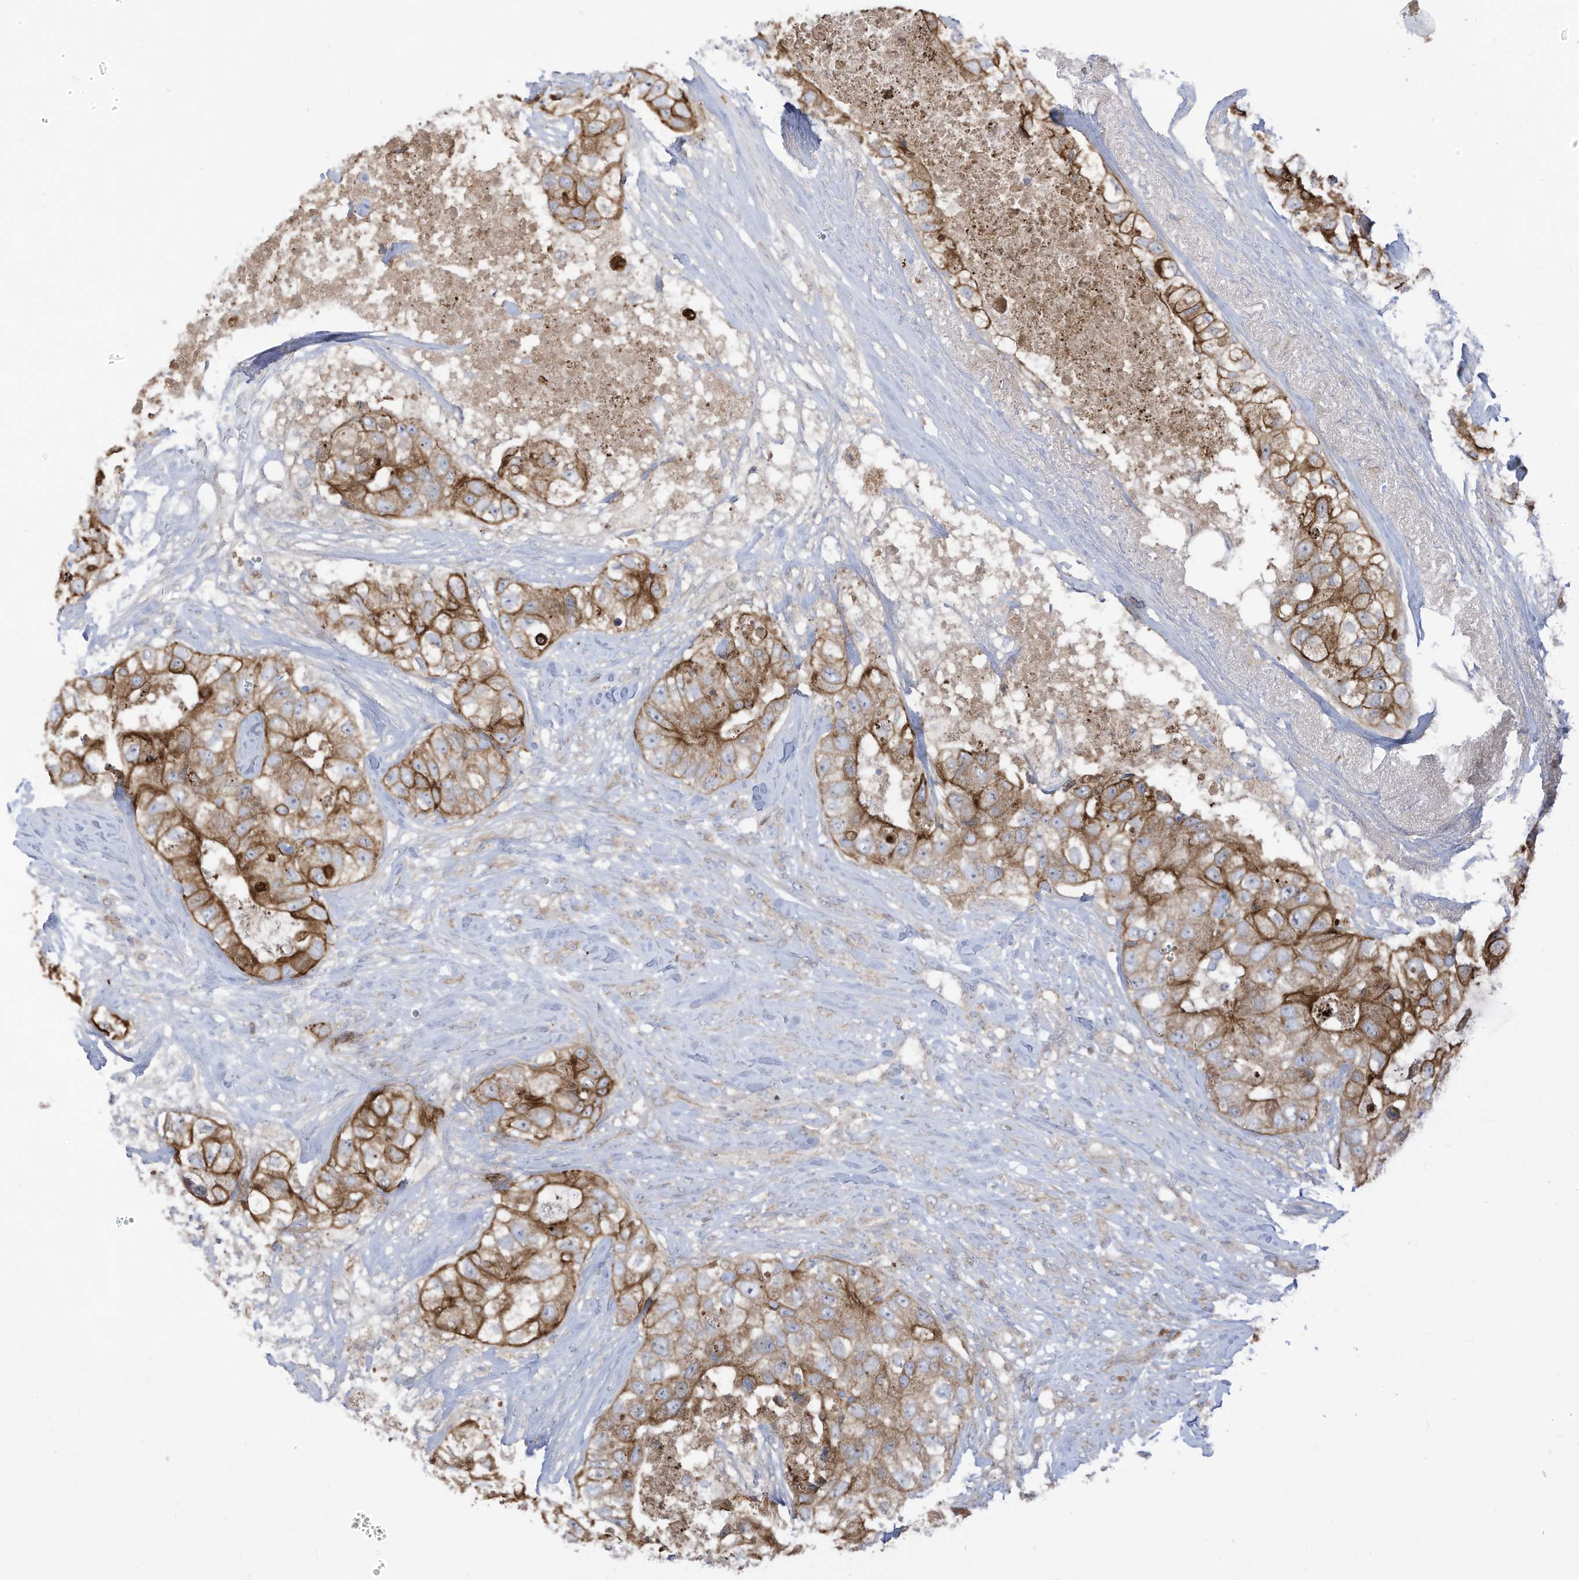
{"staining": {"intensity": "strong", "quantity": ">75%", "location": "cytoplasmic/membranous"}, "tissue": "breast cancer", "cell_type": "Tumor cells", "image_type": "cancer", "snomed": [{"axis": "morphology", "description": "Duct carcinoma"}, {"axis": "topography", "description": "Breast"}], "caption": "Strong cytoplasmic/membranous expression for a protein is present in about >75% of tumor cells of breast cancer (invasive ductal carcinoma) using immunohistochemistry.", "gene": "CGAS", "patient": {"sex": "female", "age": 62}}